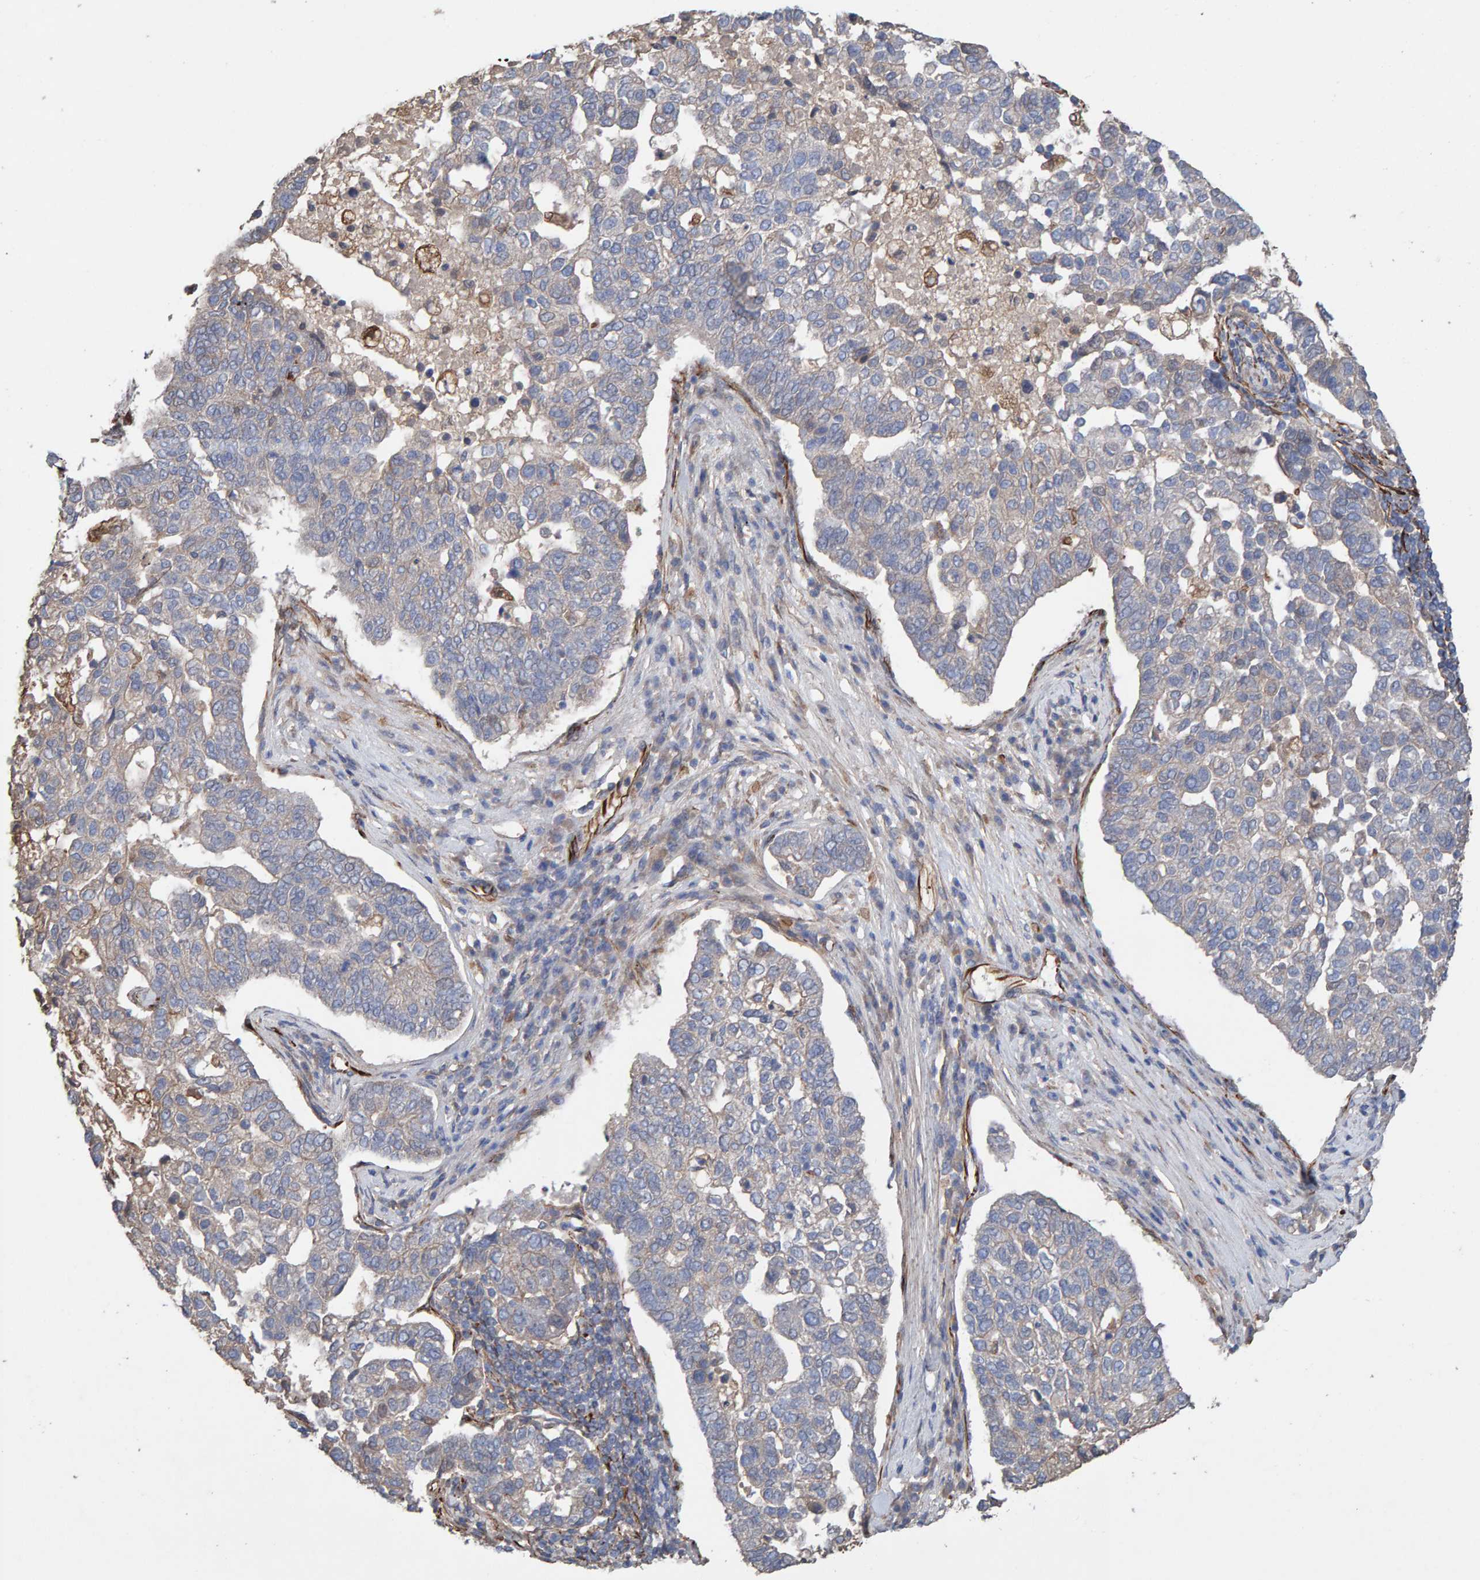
{"staining": {"intensity": "negative", "quantity": "none", "location": "none"}, "tissue": "pancreatic cancer", "cell_type": "Tumor cells", "image_type": "cancer", "snomed": [{"axis": "morphology", "description": "Adenocarcinoma, NOS"}, {"axis": "topography", "description": "Pancreas"}], "caption": "Immunohistochemical staining of pancreatic cancer demonstrates no significant expression in tumor cells. (Brightfield microscopy of DAB immunohistochemistry at high magnification).", "gene": "ZNF347", "patient": {"sex": "female", "age": 61}}